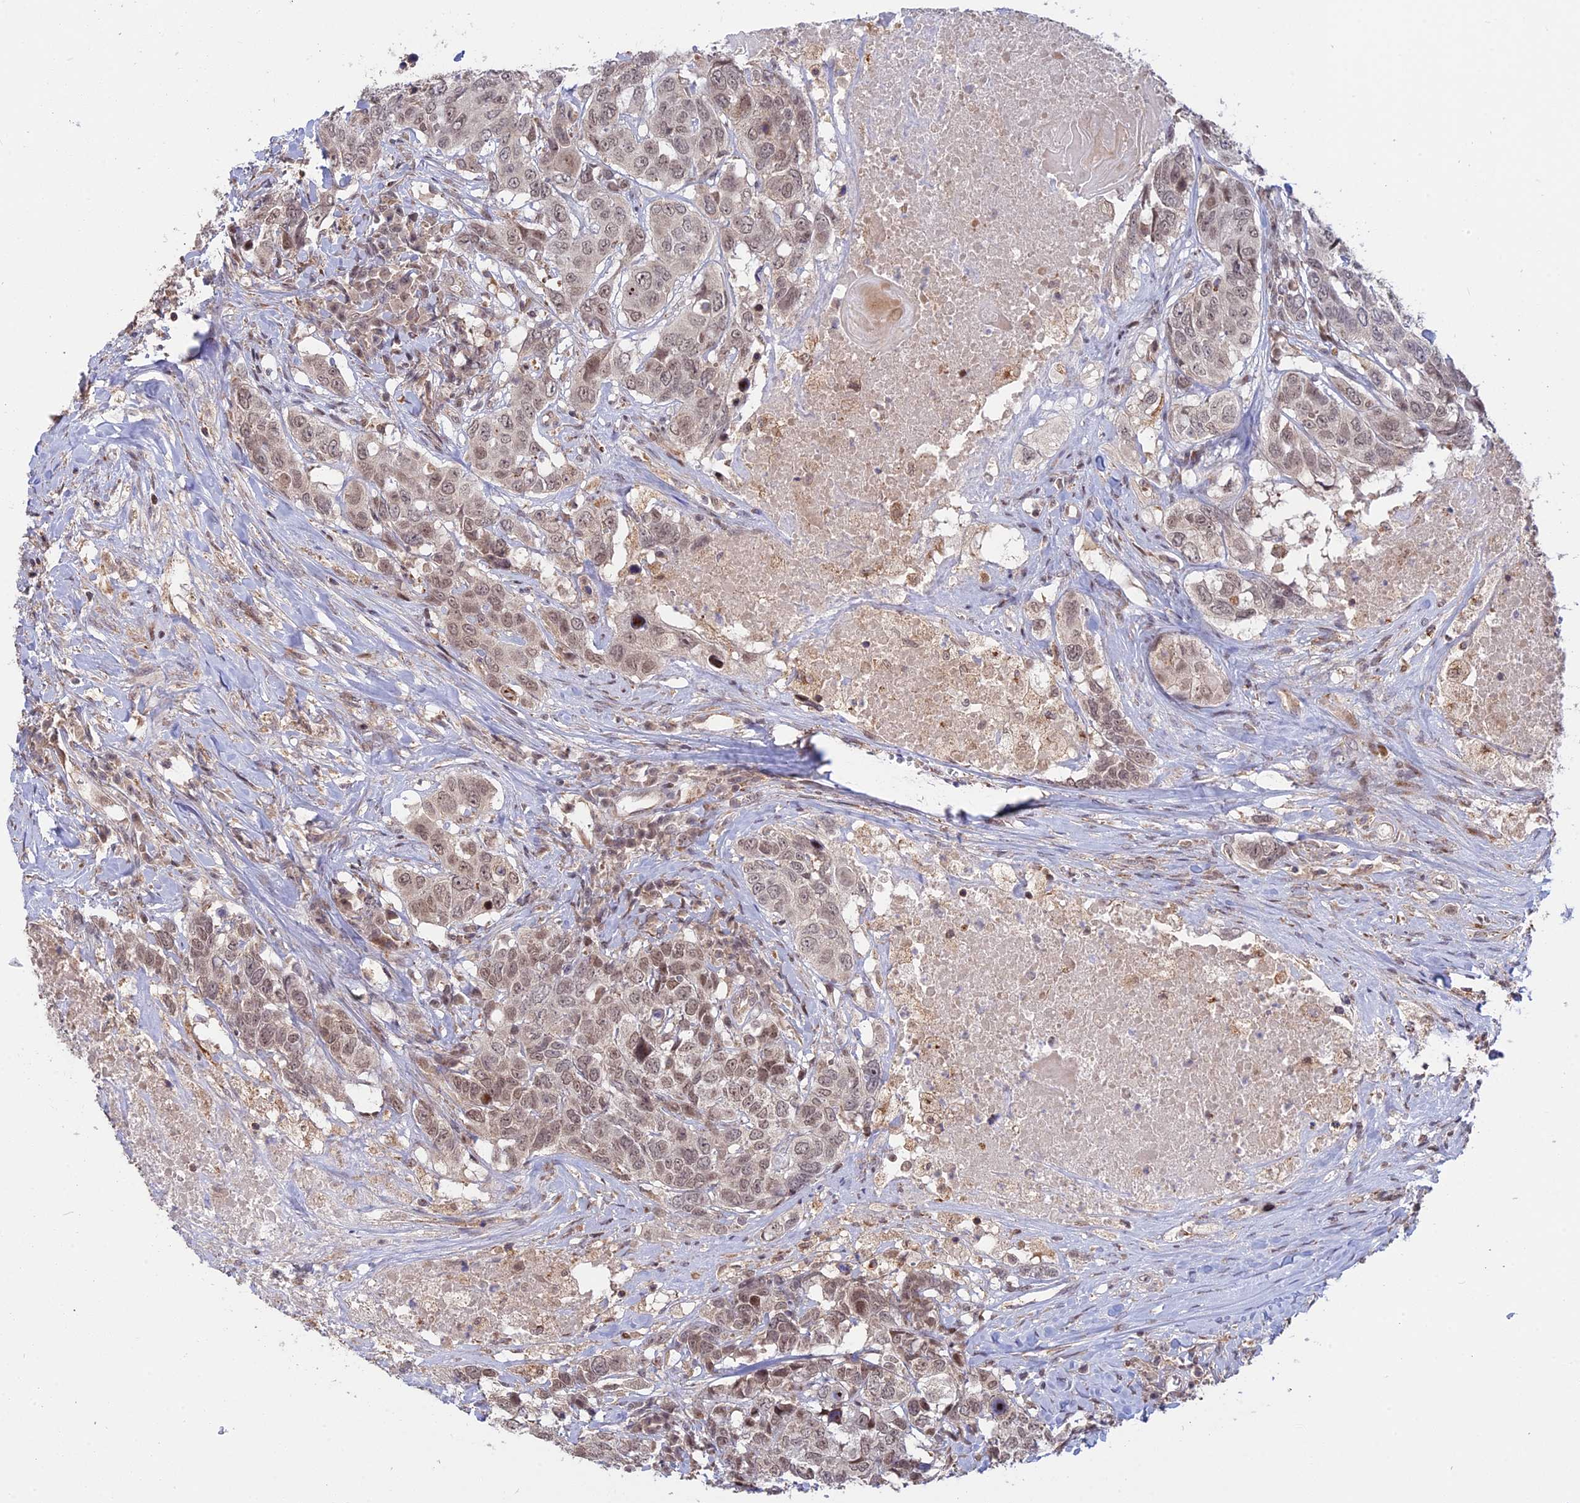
{"staining": {"intensity": "weak", "quantity": ">75%", "location": "nuclear"}, "tissue": "head and neck cancer", "cell_type": "Tumor cells", "image_type": "cancer", "snomed": [{"axis": "morphology", "description": "Squamous cell carcinoma, NOS"}, {"axis": "topography", "description": "Head-Neck"}], "caption": "This is an image of IHC staining of head and neck cancer (squamous cell carcinoma), which shows weak positivity in the nuclear of tumor cells.", "gene": "GSKIP", "patient": {"sex": "male", "age": 66}}